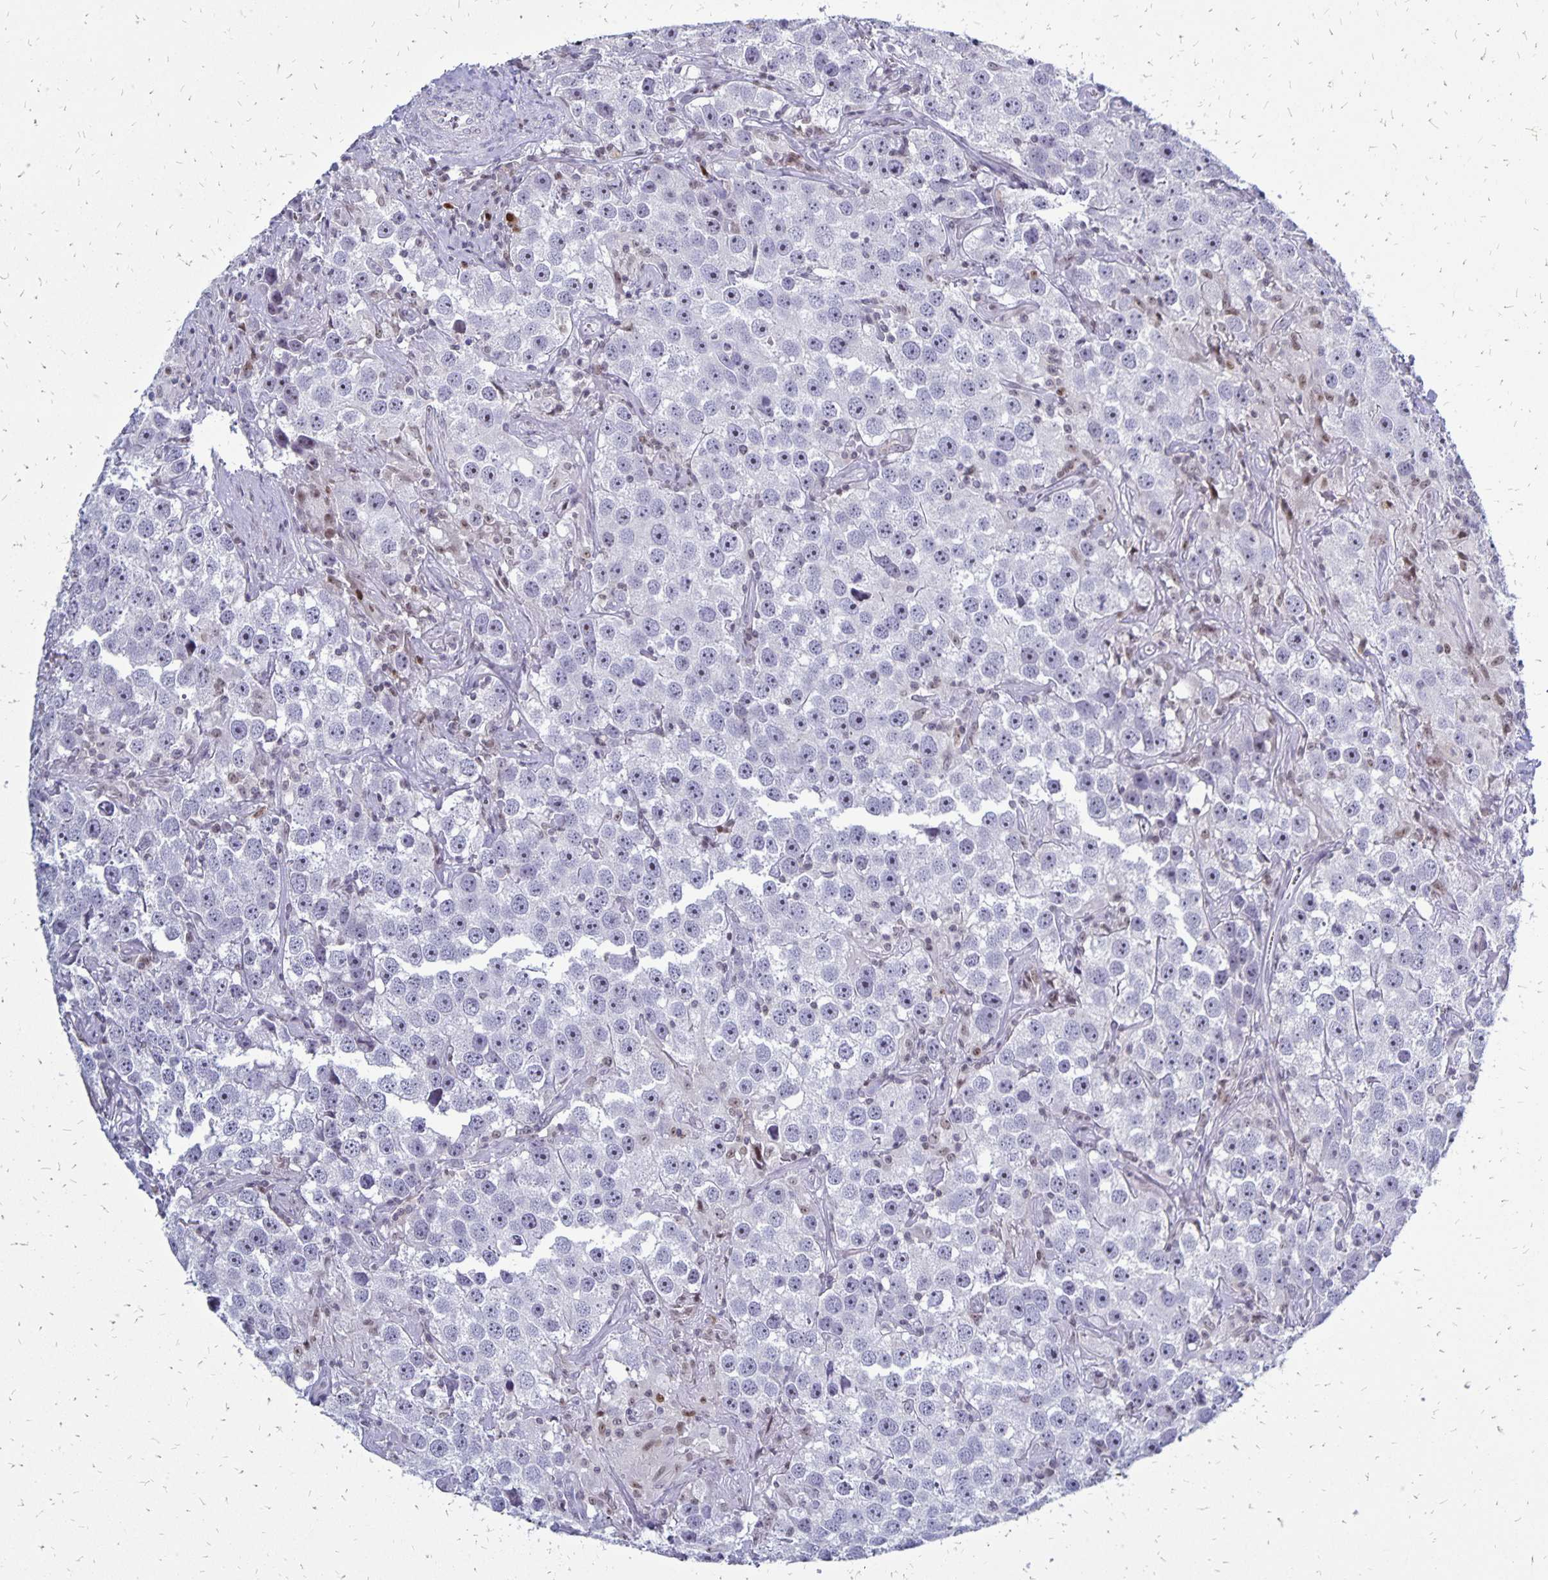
{"staining": {"intensity": "moderate", "quantity": "<25%", "location": "nuclear"}, "tissue": "testis cancer", "cell_type": "Tumor cells", "image_type": "cancer", "snomed": [{"axis": "morphology", "description": "Seminoma, NOS"}, {"axis": "topography", "description": "Testis"}], "caption": "Human testis seminoma stained with a brown dye shows moderate nuclear positive staining in approximately <25% of tumor cells.", "gene": "DCK", "patient": {"sex": "male", "age": 49}}